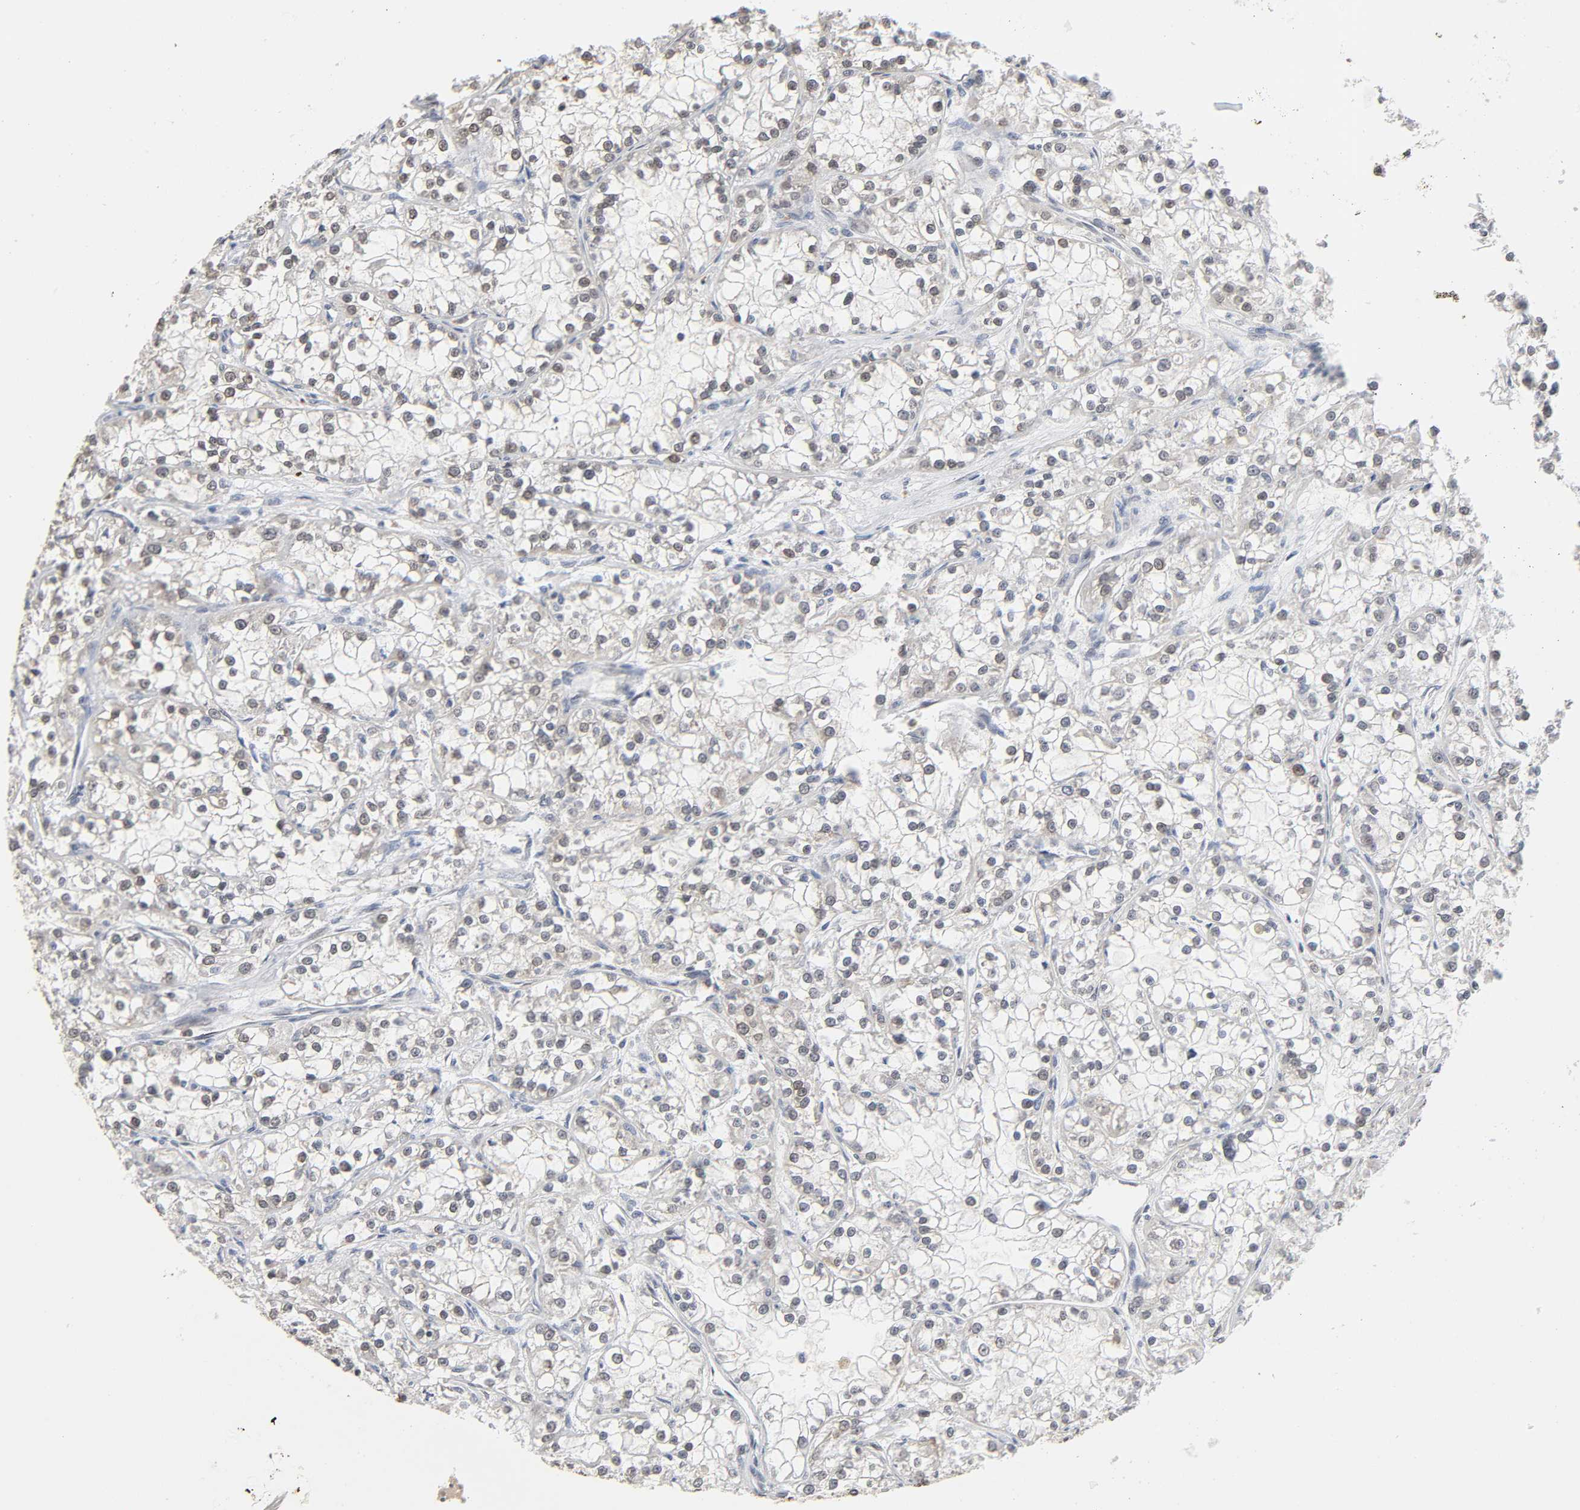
{"staining": {"intensity": "weak", "quantity": "25%-75%", "location": "nuclear"}, "tissue": "renal cancer", "cell_type": "Tumor cells", "image_type": "cancer", "snomed": [{"axis": "morphology", "description": "Adenocarcinoma, NOS"}, {"axis": "topography", "description": "Kidney"}], "caption": "Protein staining of renal adenocarcinoma tissue reveals weak nuclear expression in approximately 25%-75% of tumor cells.", "gene": "SUMO1", "patient": {"sex": "female", "age": 52}}